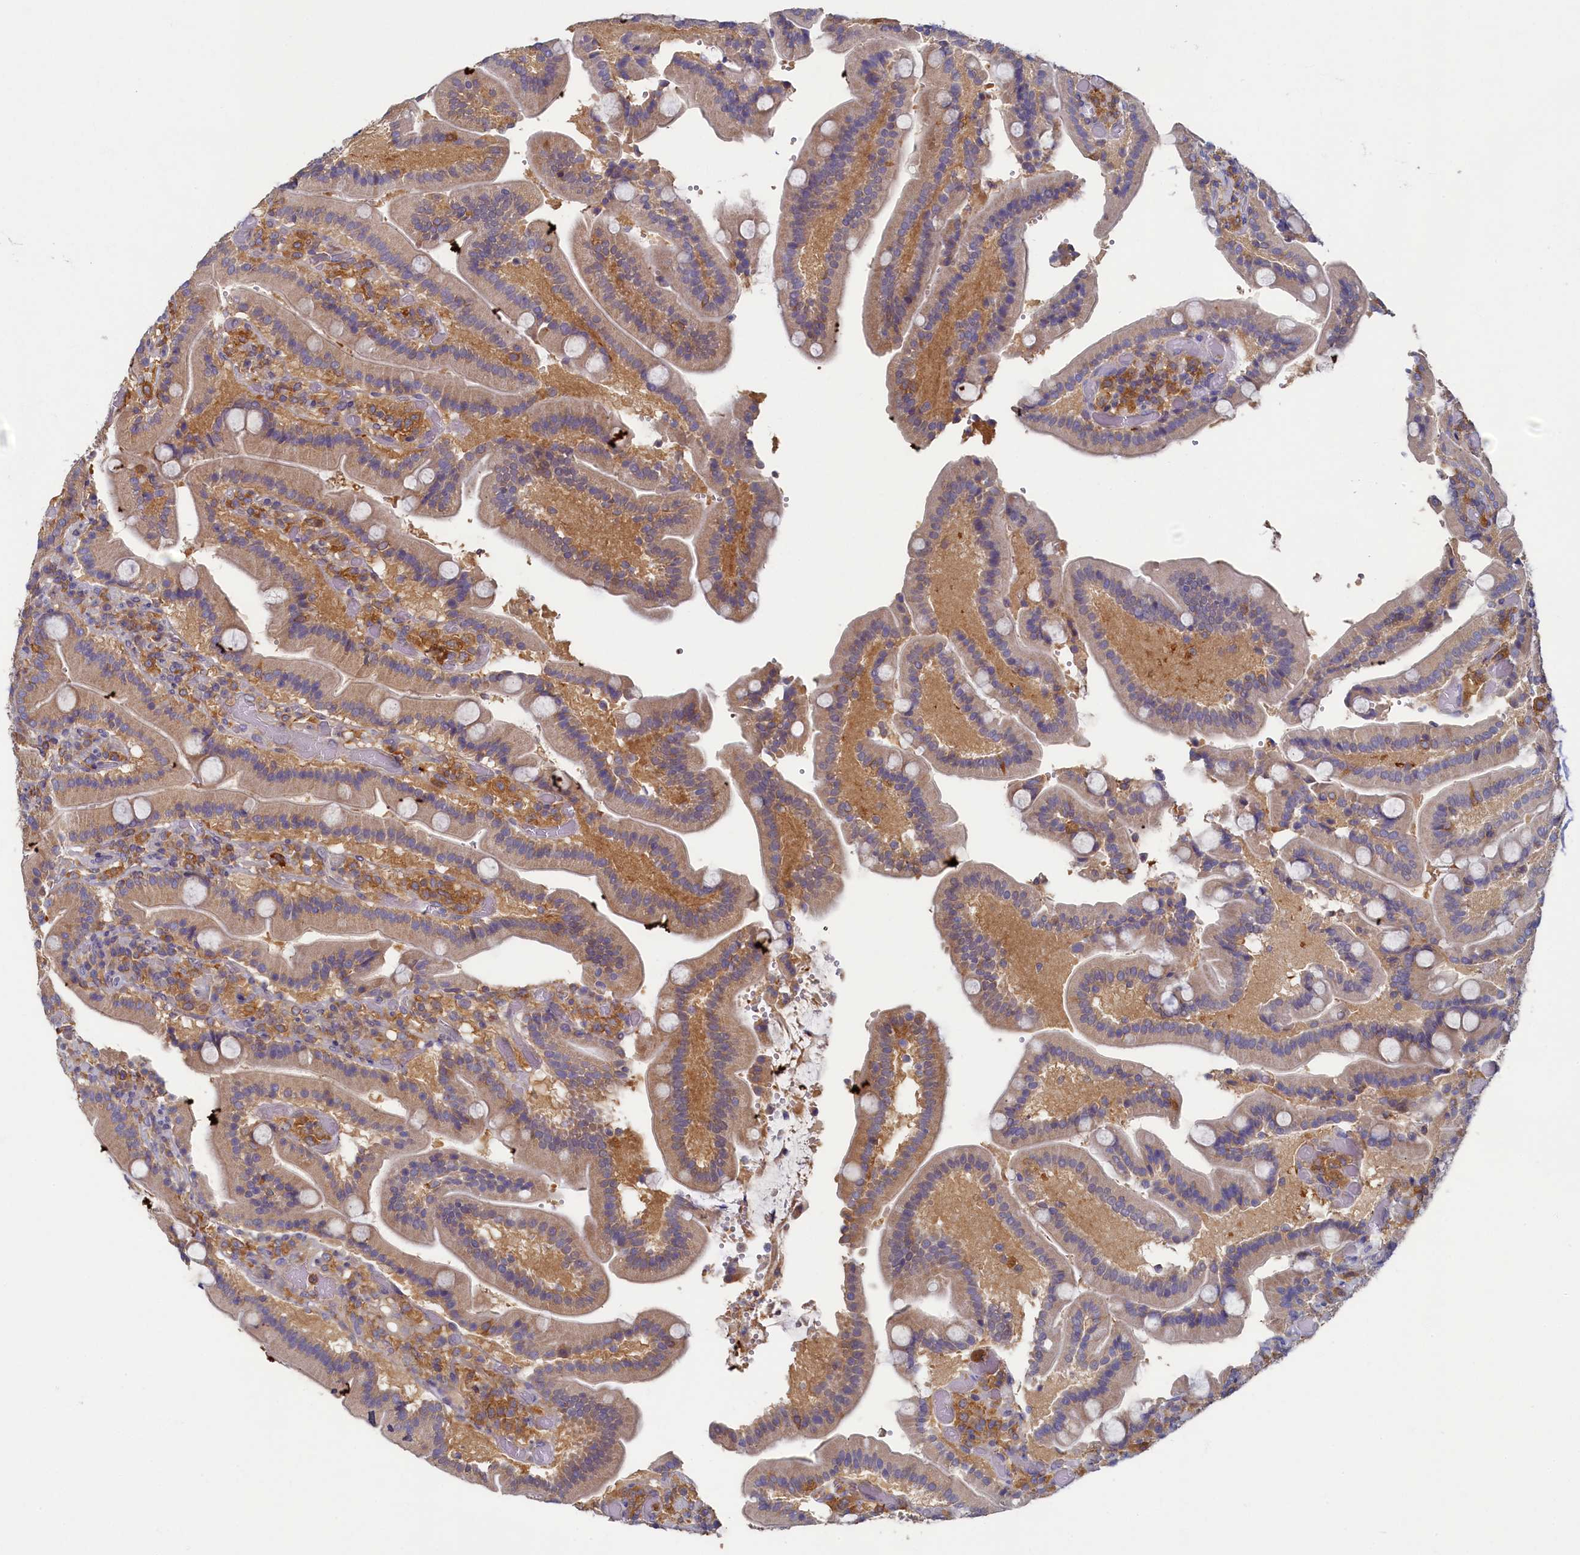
{"staining": {"intensity": "moderate", "quantity": "25%-75%", "location": "cytoplasmic/membranous"}, "tissue": "duodenum", "cell_type": "Glandular cells", "image_type": "normal", "snomed": [{"axis": "morphology", "description": "Normal tissue, NOS"}, {"axis": "topography", "description": "Duodenum"}], "caption": "IHC photomicrograph of unremarkable human duodenum stained for a protein (brown), which shows medium levels of moderate cytoplasmic/membranous staining in about 25%-75% of glandular cells.", "gene": "TIMM8B", "patient": {"sex": "female", "age": 62}}